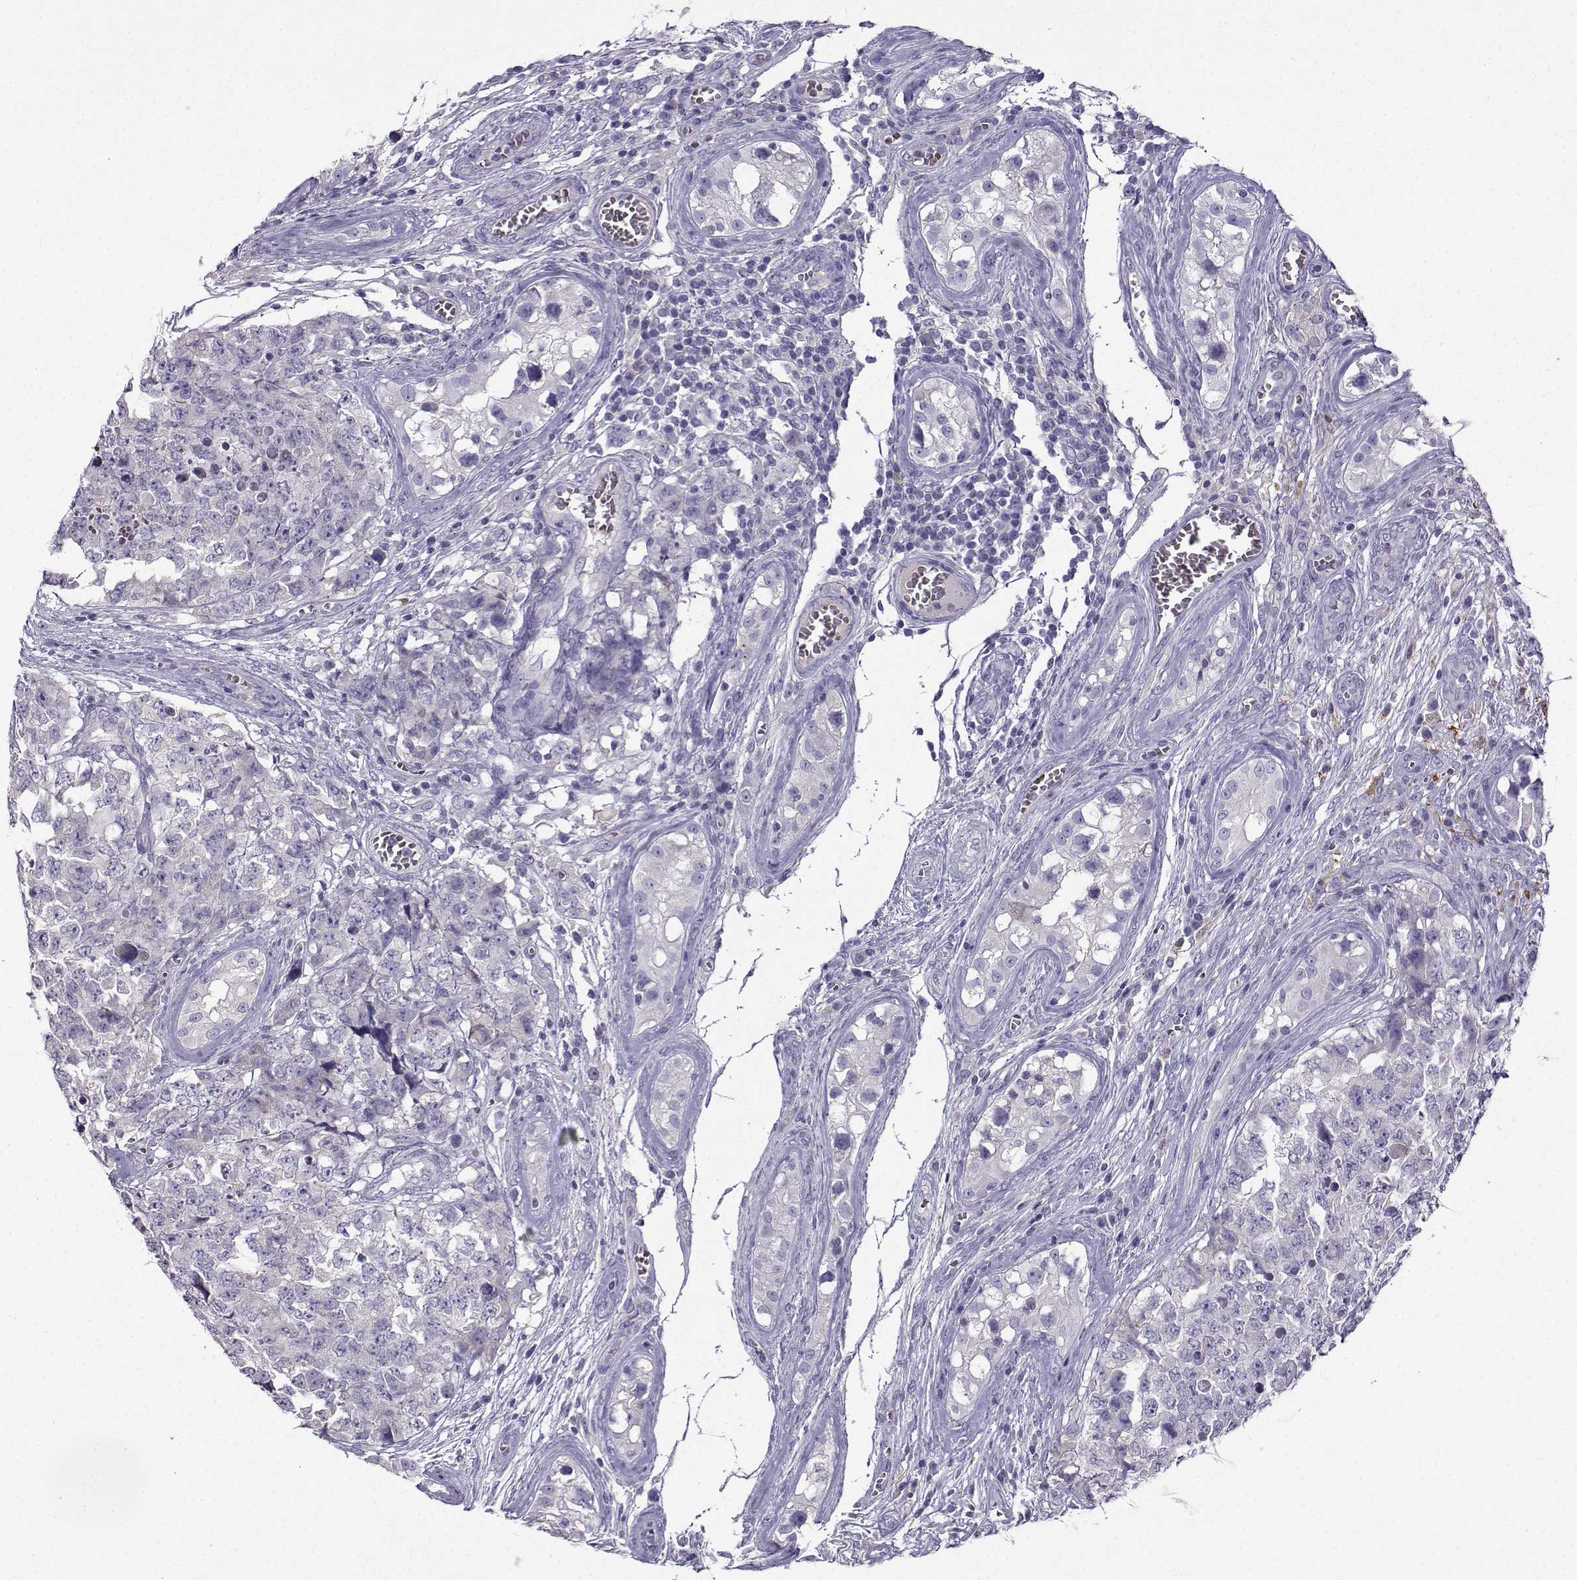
{"staining": {"intensity": "negative", "quantity": "none", "location": "none"}, "tissue": "testis cancer", "cell_type": "Tumor cells", "image_type": "cancer", "snomed": [{"axis": "morphology", "description": "Carcinoma, Embryonal, NOS"}, {"axis": "topography", "description": "Testis"}], "caption": "An image of testis embryonal carcinoma stained for a protein exhibits no brown staining in tumor cells.", "gene": "LINGO1", "patient": {"sex": "male", "age": 23}}